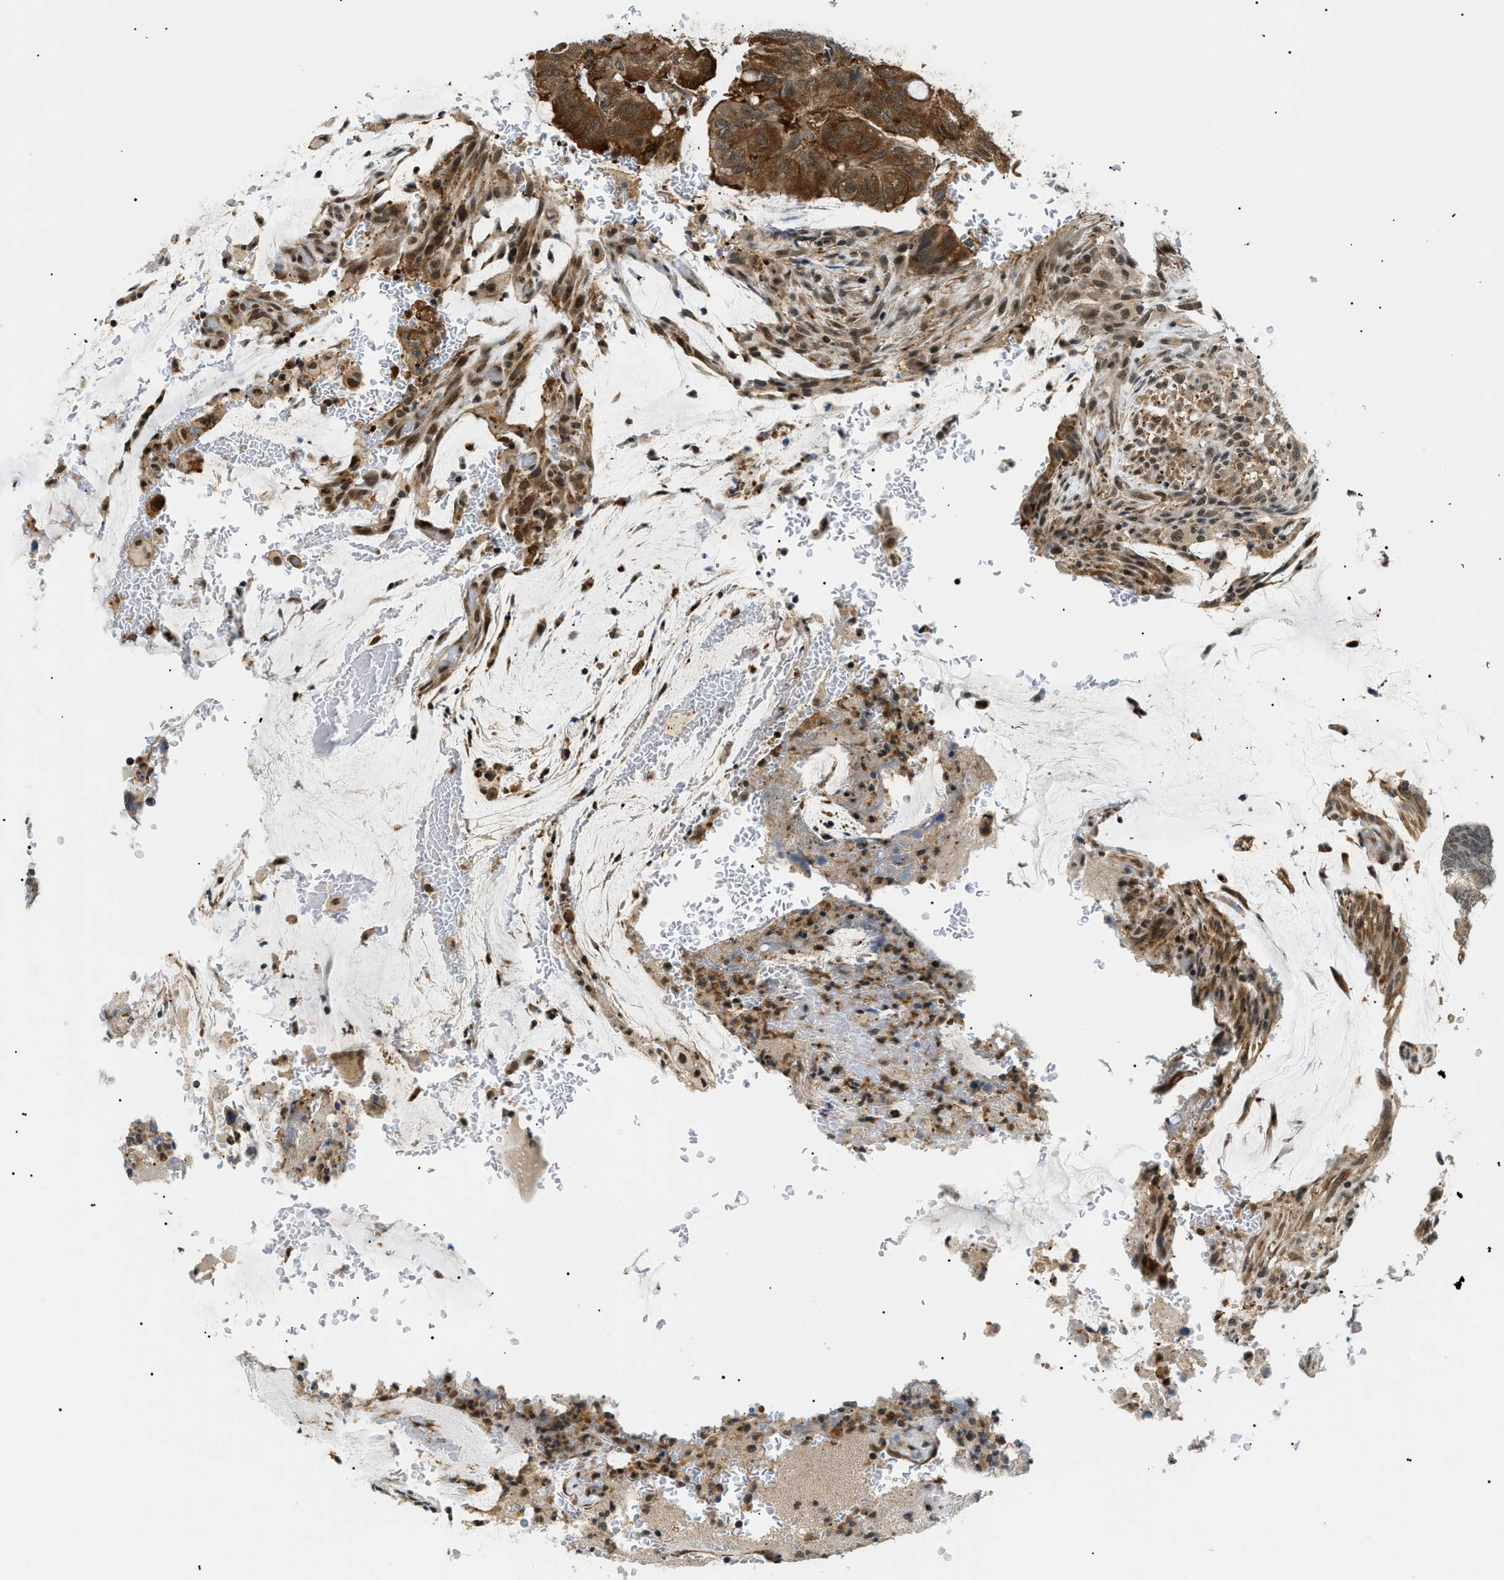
{"staining": {"intensity": "strong", "quantity": ">75%", "location": "cytoplasmic/membranous,nuclear"}, "tissue": "colorectal cancer", "cell_type": "Tumor cells", "image_type": "cancer", "snomed": [{"axis": "morphology", "description": "Normal tissue, NOS"}, {"axis": "morphology", "description": "Adenocarcinoma, NOS"}, {"axis": "topography", "description": "Rectum"}], "caption": "Protein positivity by immunohistochemistry (IHC) shows strong cytoplasmic/membranous and nuclear positivity in about >75% of tumor cells in colorectal cancer (adenocarcinoma).", "gene": "RBM15", "patient": {"sex": "male", "age": 92}}